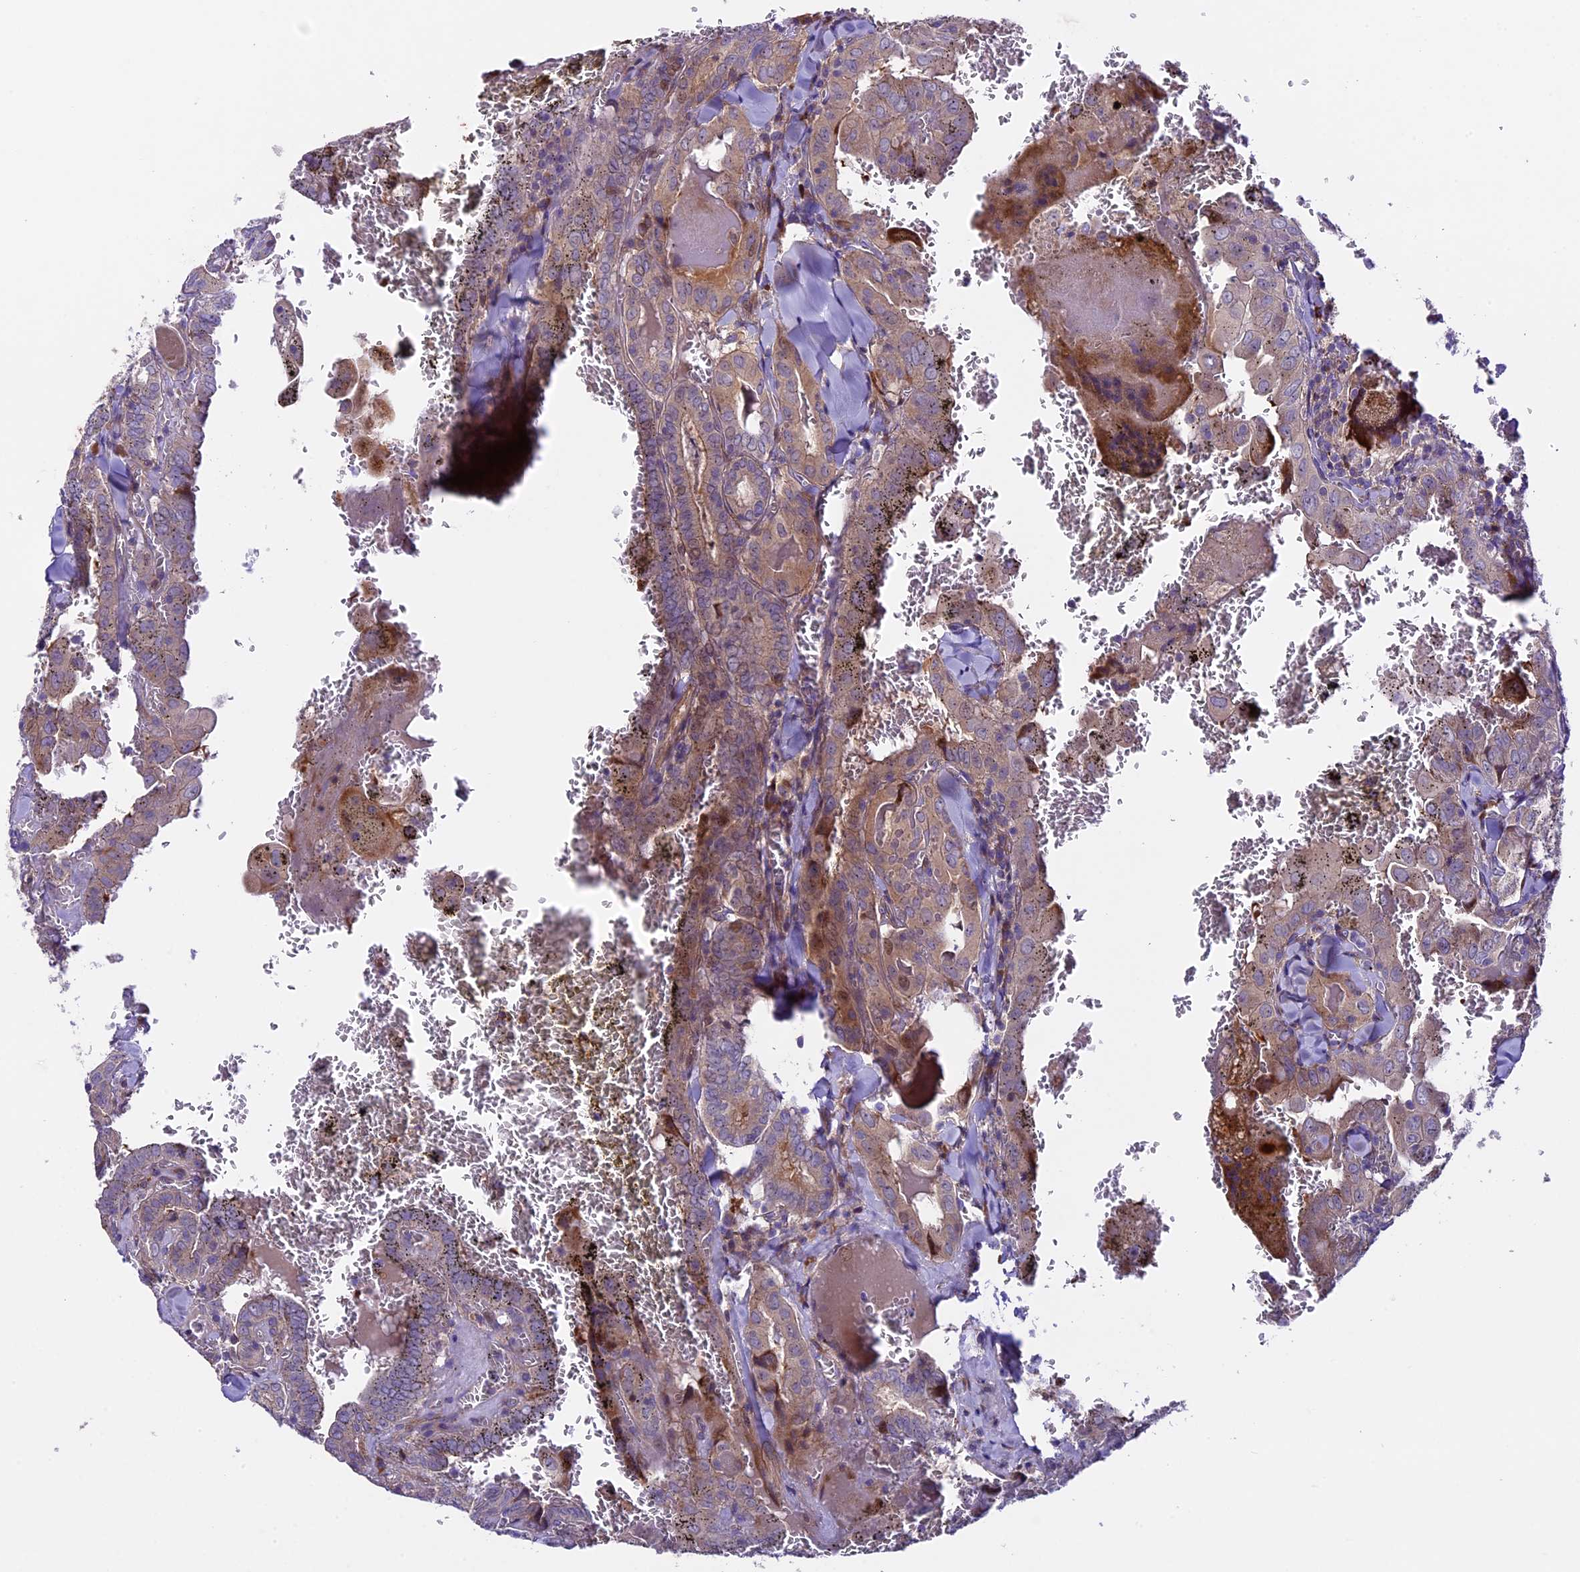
{"staining": {"intensity": "moderate", "quantity": "<25%", "location": "cytoplasmic/membranous"}, "tissue": "thyroid cancer", "cell_type": "Tumor cells", "image_type": "cancer", "snomed": [{"axis": "morphology", "description": "Papillary adenocarcinoma, NOS"}, {"axis": "topography", "description": "Thyroid gland"}], "caption": "IHC image of papillary adenocarcinoma (thyroid) stained for a protein (brown), which exhibits low levels of moderate cytoplasmic/membranous positivity in about <25% of tumor cells.", "gene": "SPIRE1", "patient": {"sex": "female", "age": 72}}